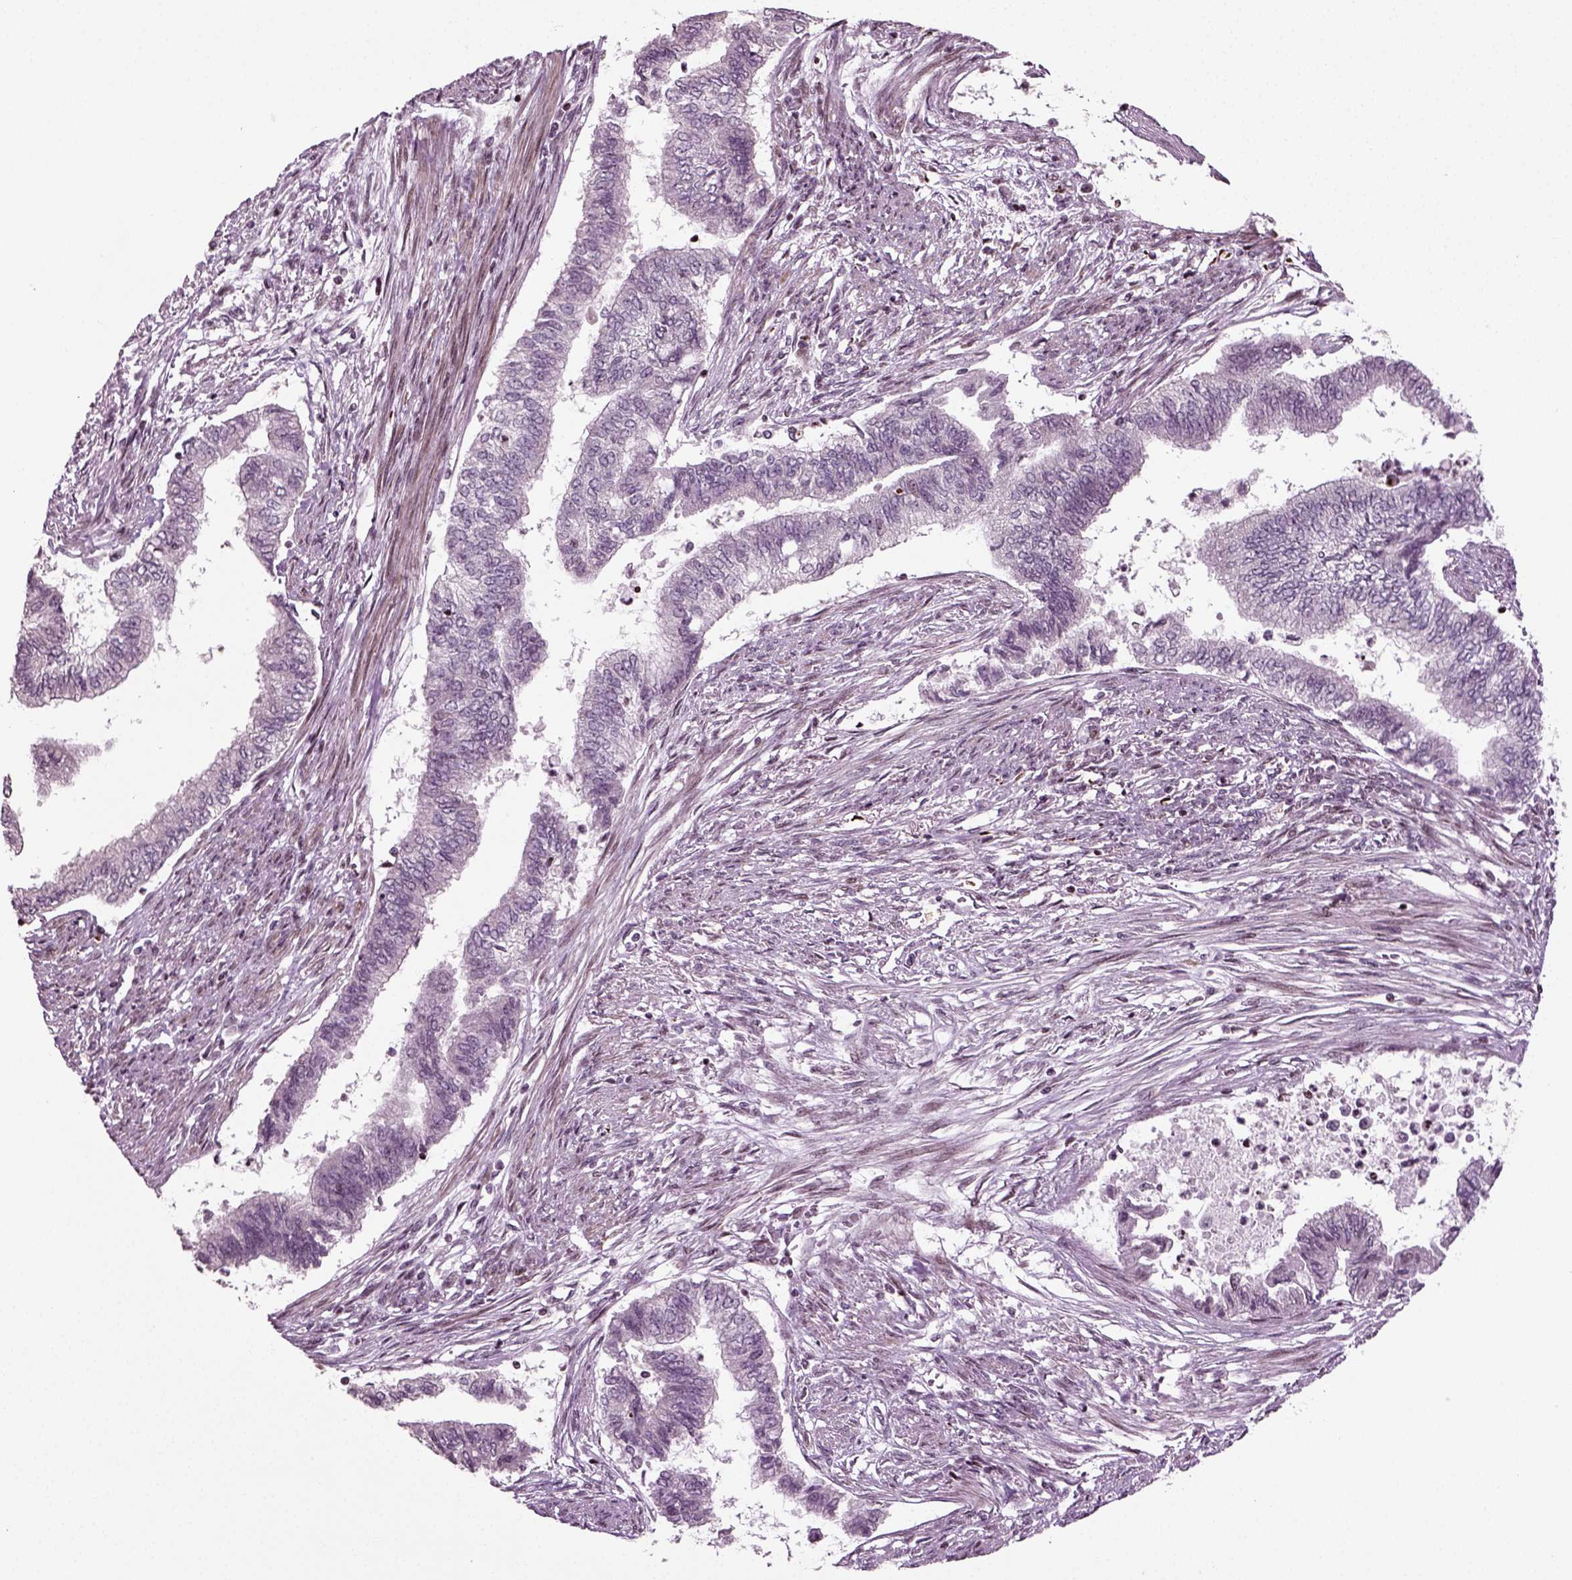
{"staining": {"intensity": "negative", "quantity": "none", "location": "none"}, "tissue": "endometrial cancer", "cell_type": "Tumor cells", "image_type": "cancer", "snomed": [{"axis": "morphology", "description": "Adenocarcinoma, NOS"}, {"axis": "topography", "description": "Endometrium"}], "caption": "The immunohistochemistry (IHC) histopathology image has no significant expression in tumor cells of endometrial cancer (adenocarcinoma) tissue. The staining was performed using DAB to visualize the protein expression in brown, while the nuclei were stained in blue with hematoxylin (Magnification: 20x).", "gene": "HEYL", "patient": {"sex": "female", "age": 65}}